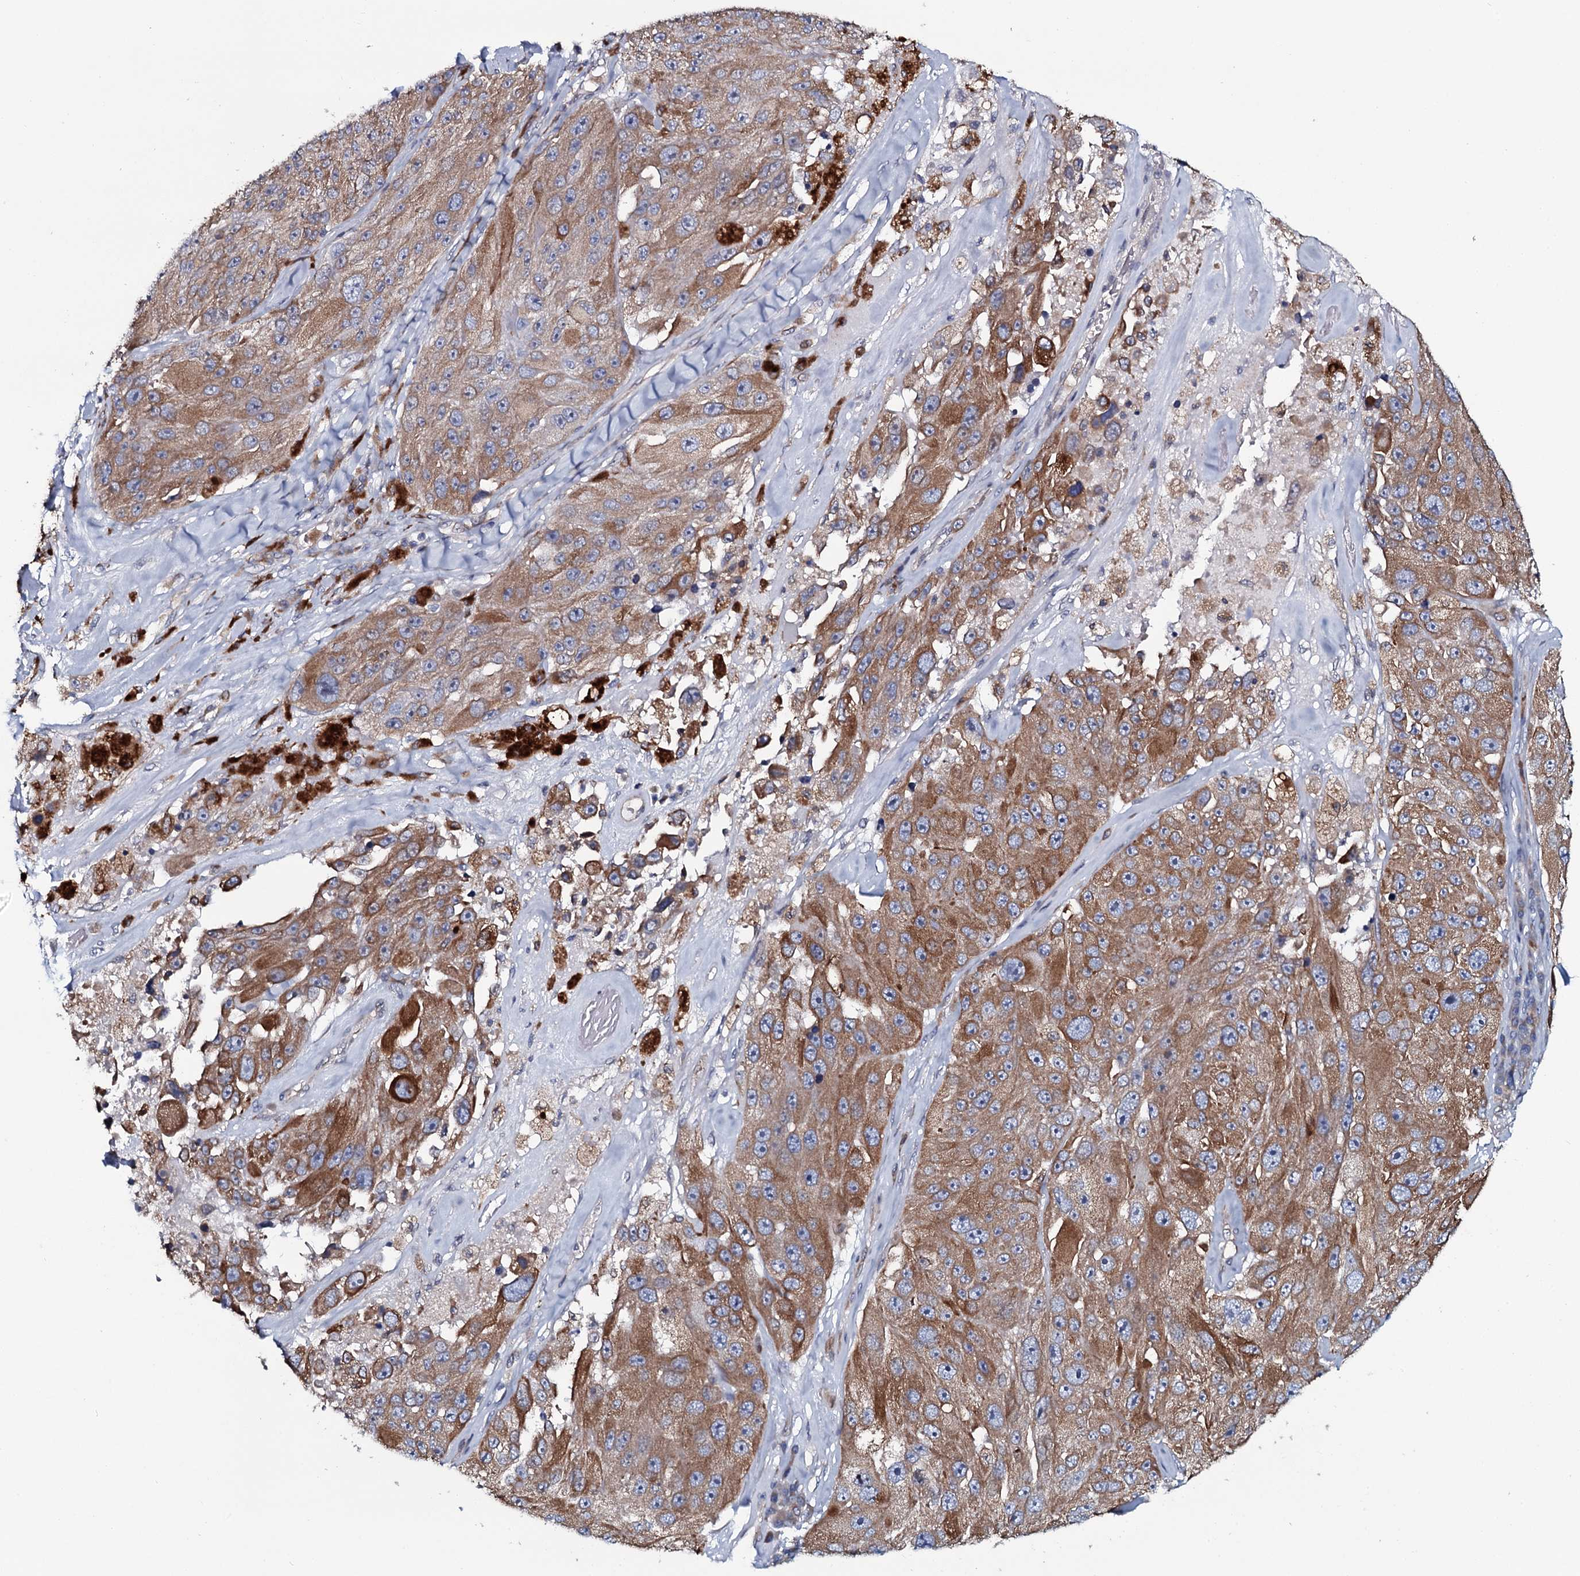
{"staining": {"intensity": "moderate", "quantity": ">75%", "location": "cytoplasmic/membranous"}, "tissue": "melanoma", "cell_type": "Tumor cells", "image_type": "cancer", "snomed": [{"axis": "morphology", "description": "Malignant melanoma, Metastatic site"}, {"axis": "topography", "description": "Lymph node"}], "caption": "Malignant melanoma (metastatic site) tissue demonstrates moderate cytoplasmic/membranous staining in approximately >75% of tumor cells, visualized by immunohistochemistry.", "gene": "TMEM151A", "patient": {"sex": "male", "age": 62}}